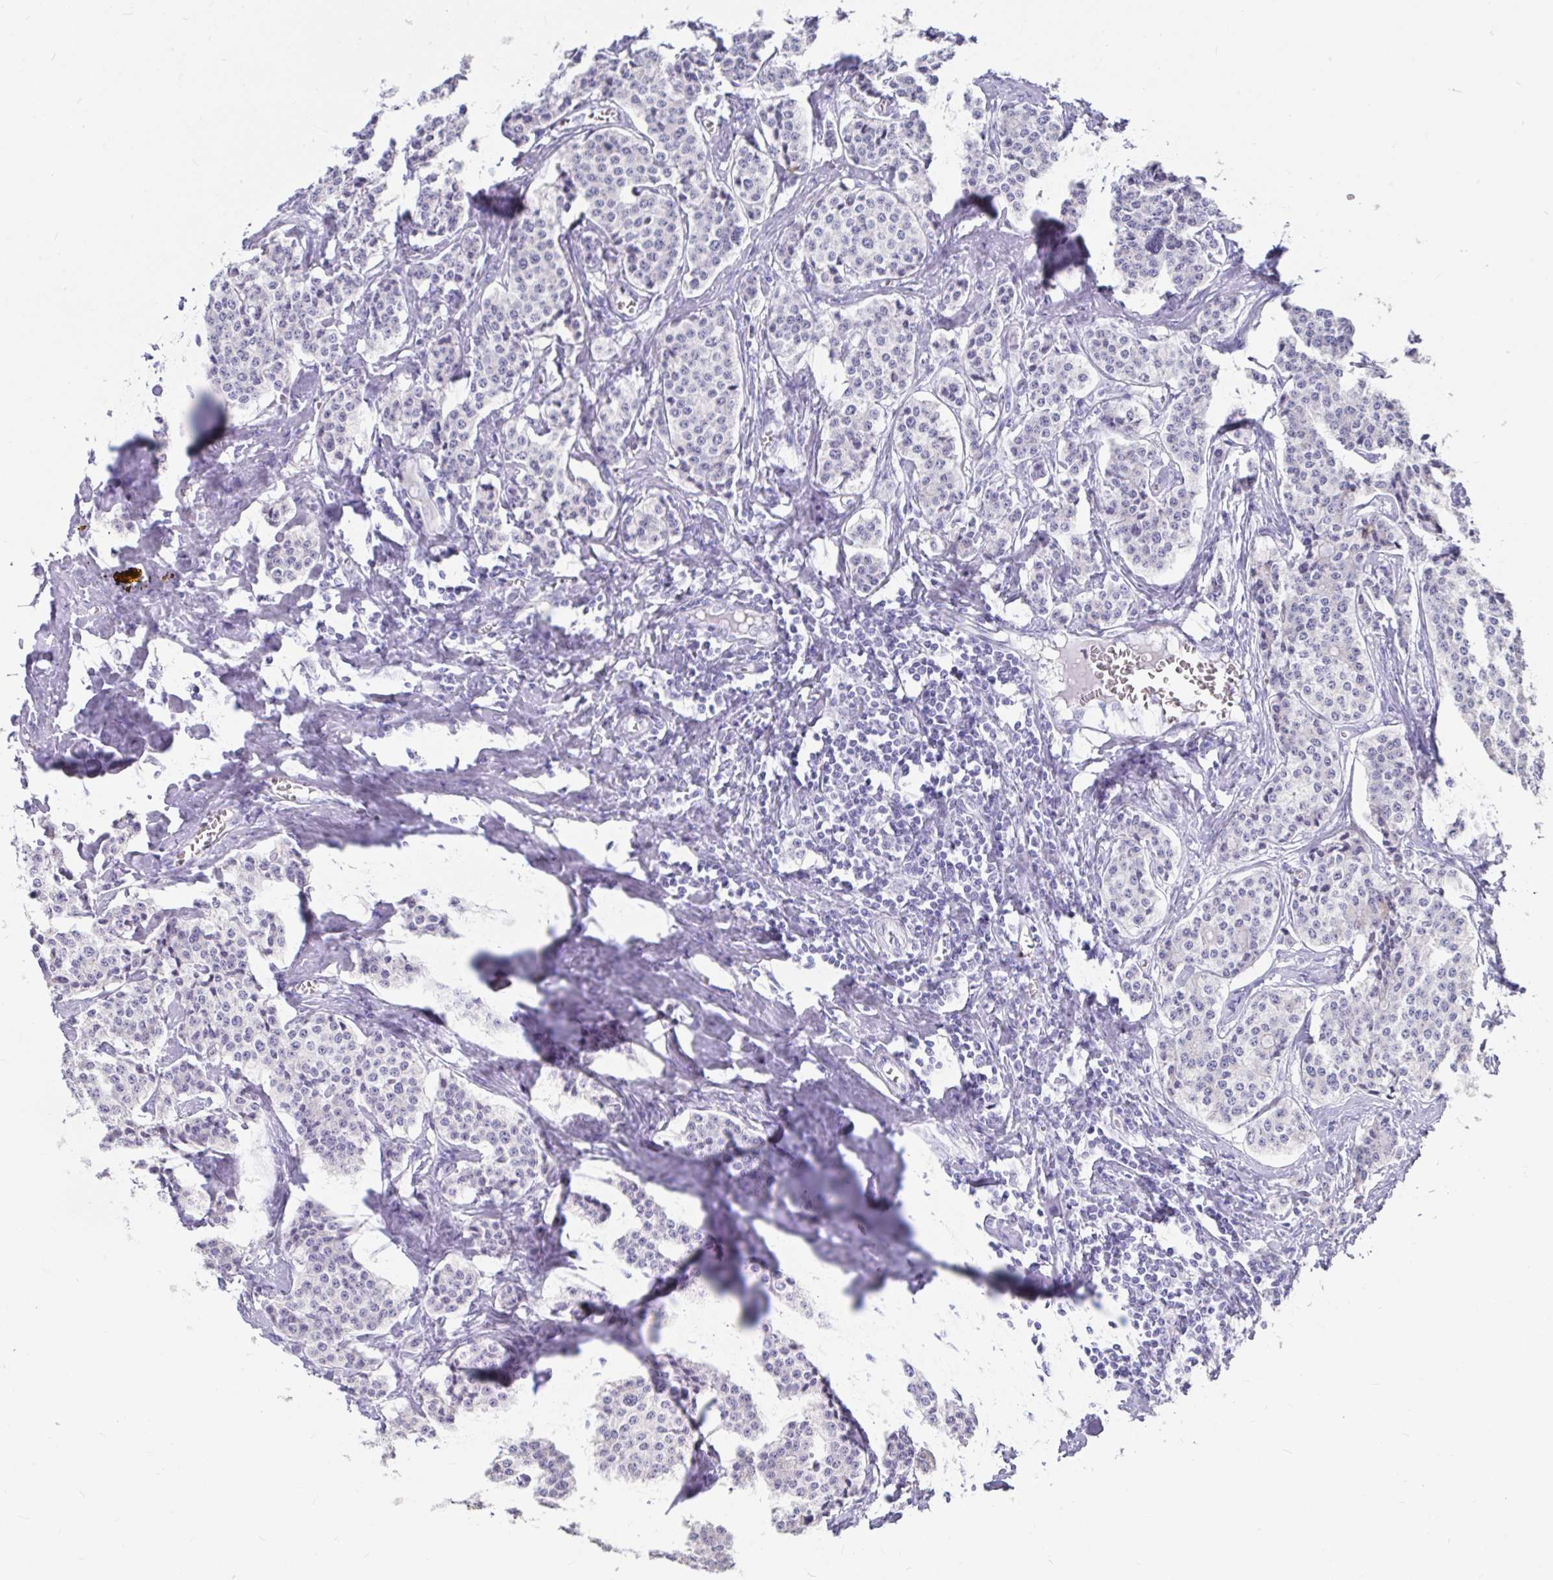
{"staining": {"intensity": "negative", "quantity": "none", "location": "none"}, "tissue": "carcinoid", "cell_type": "Tumor cells", "image_type": "cancer", "snomed": [{"axis": "morphology", "description": "Carcinoid, malignant, NOS"}, {"axis": "topography", "description": "Small intestine"}], "caption": "Carcinoid was stained to show a protein in brown. There is no significant expression in tumor cells. (Brightfield microscopy of DAB IHC at high magnification).", "gene": "ZPBP2", "patient": {"sex": "female", "age": 64}}